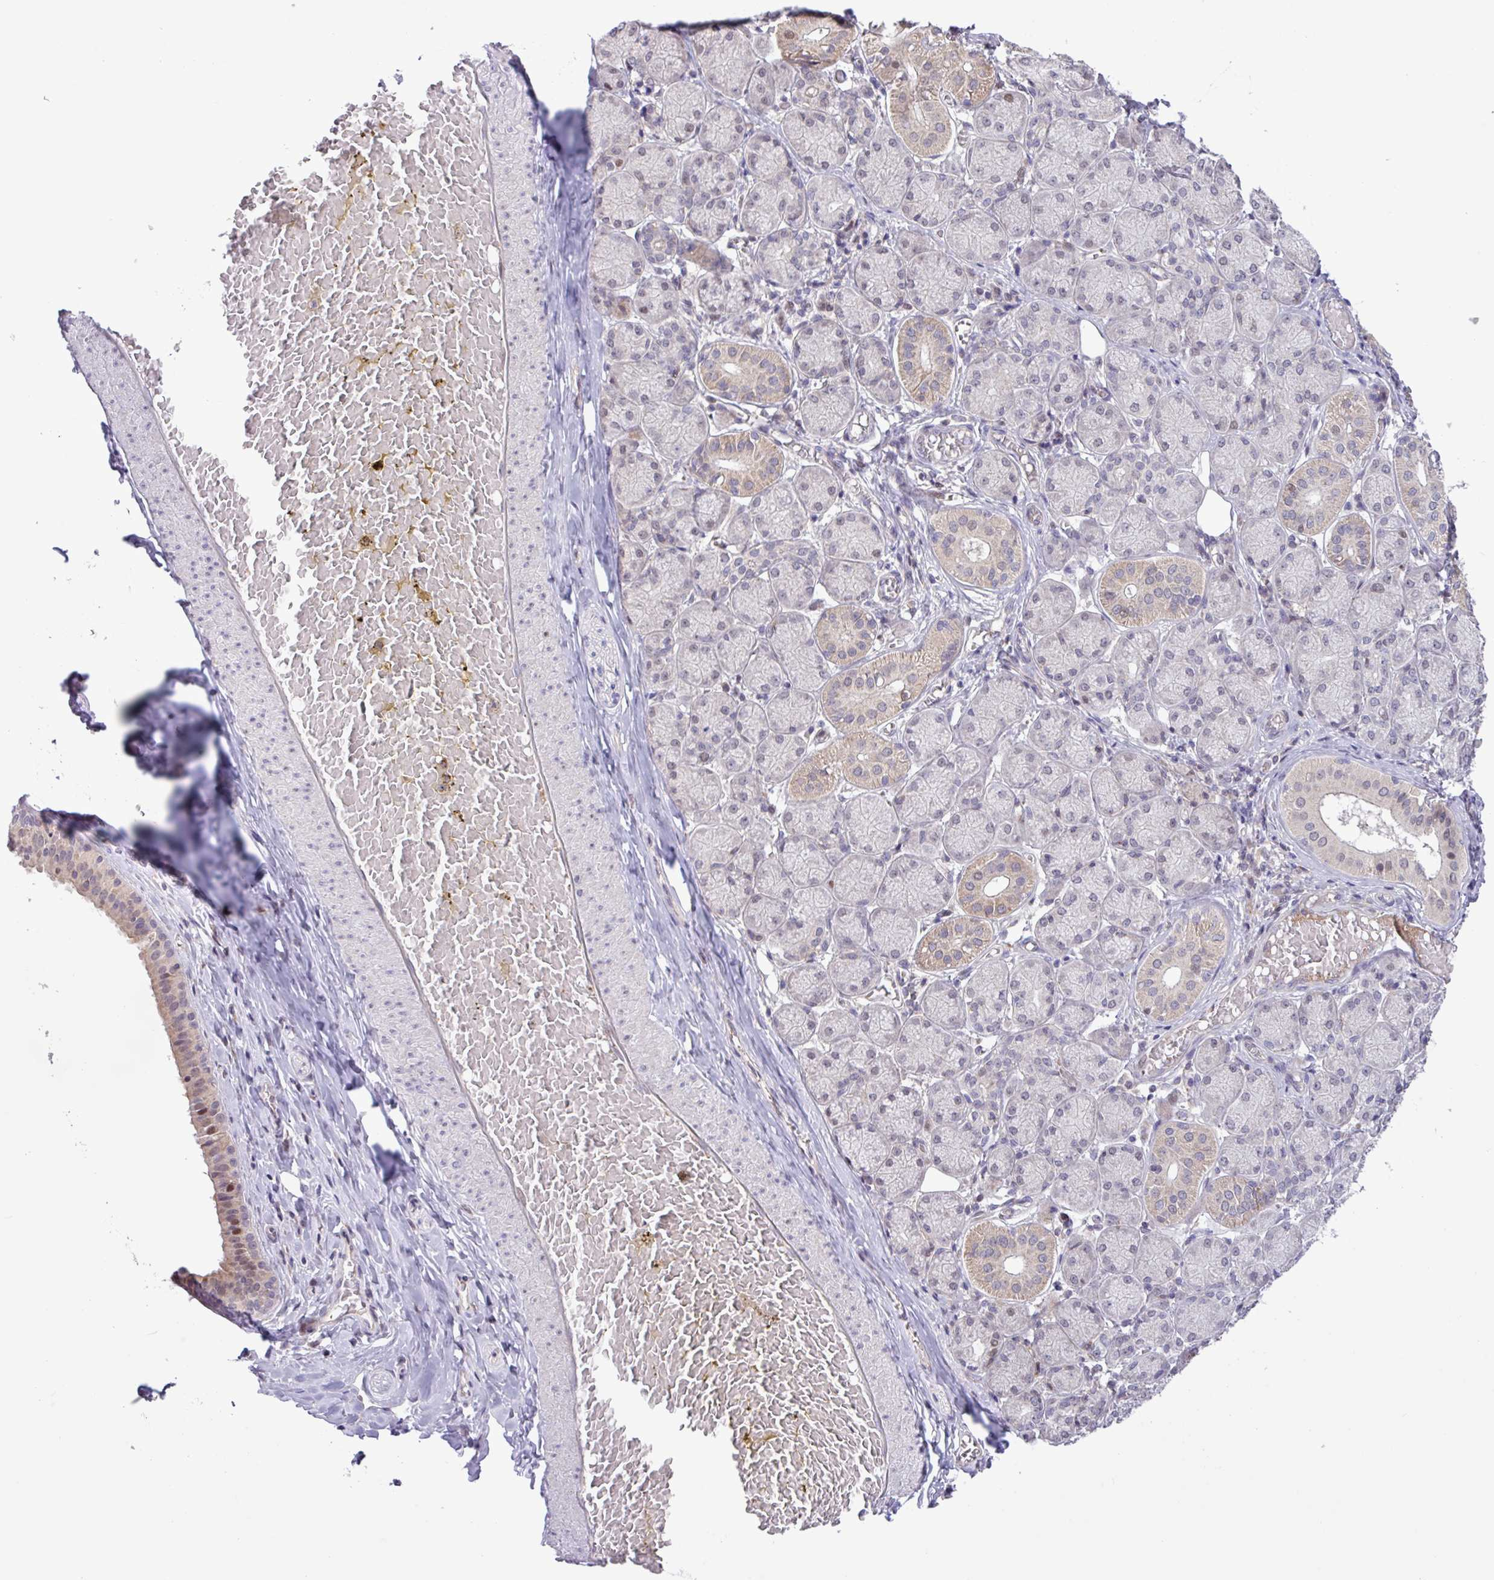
{"staining": {"intensity": "negative", "quantity": "none", "location": "none"}, "tissue": "adipose tissue", "cell_type": "Adipocytes", "image_type": "normal", "snomed": [{"axis": "morphology", "description": "Normal tissue, NOS"}, {"axis": "topography", "description": "Salivary gland"}, {"axis": "topography", "description": "Peripheral nerve tissue"}], "caption": "DAB immunohistochemical staining of benign adipose tissue exhibits no significant expression in adipocytes.", "gene": "RTL3", "patient": {"sex": "female", "age": 24}}